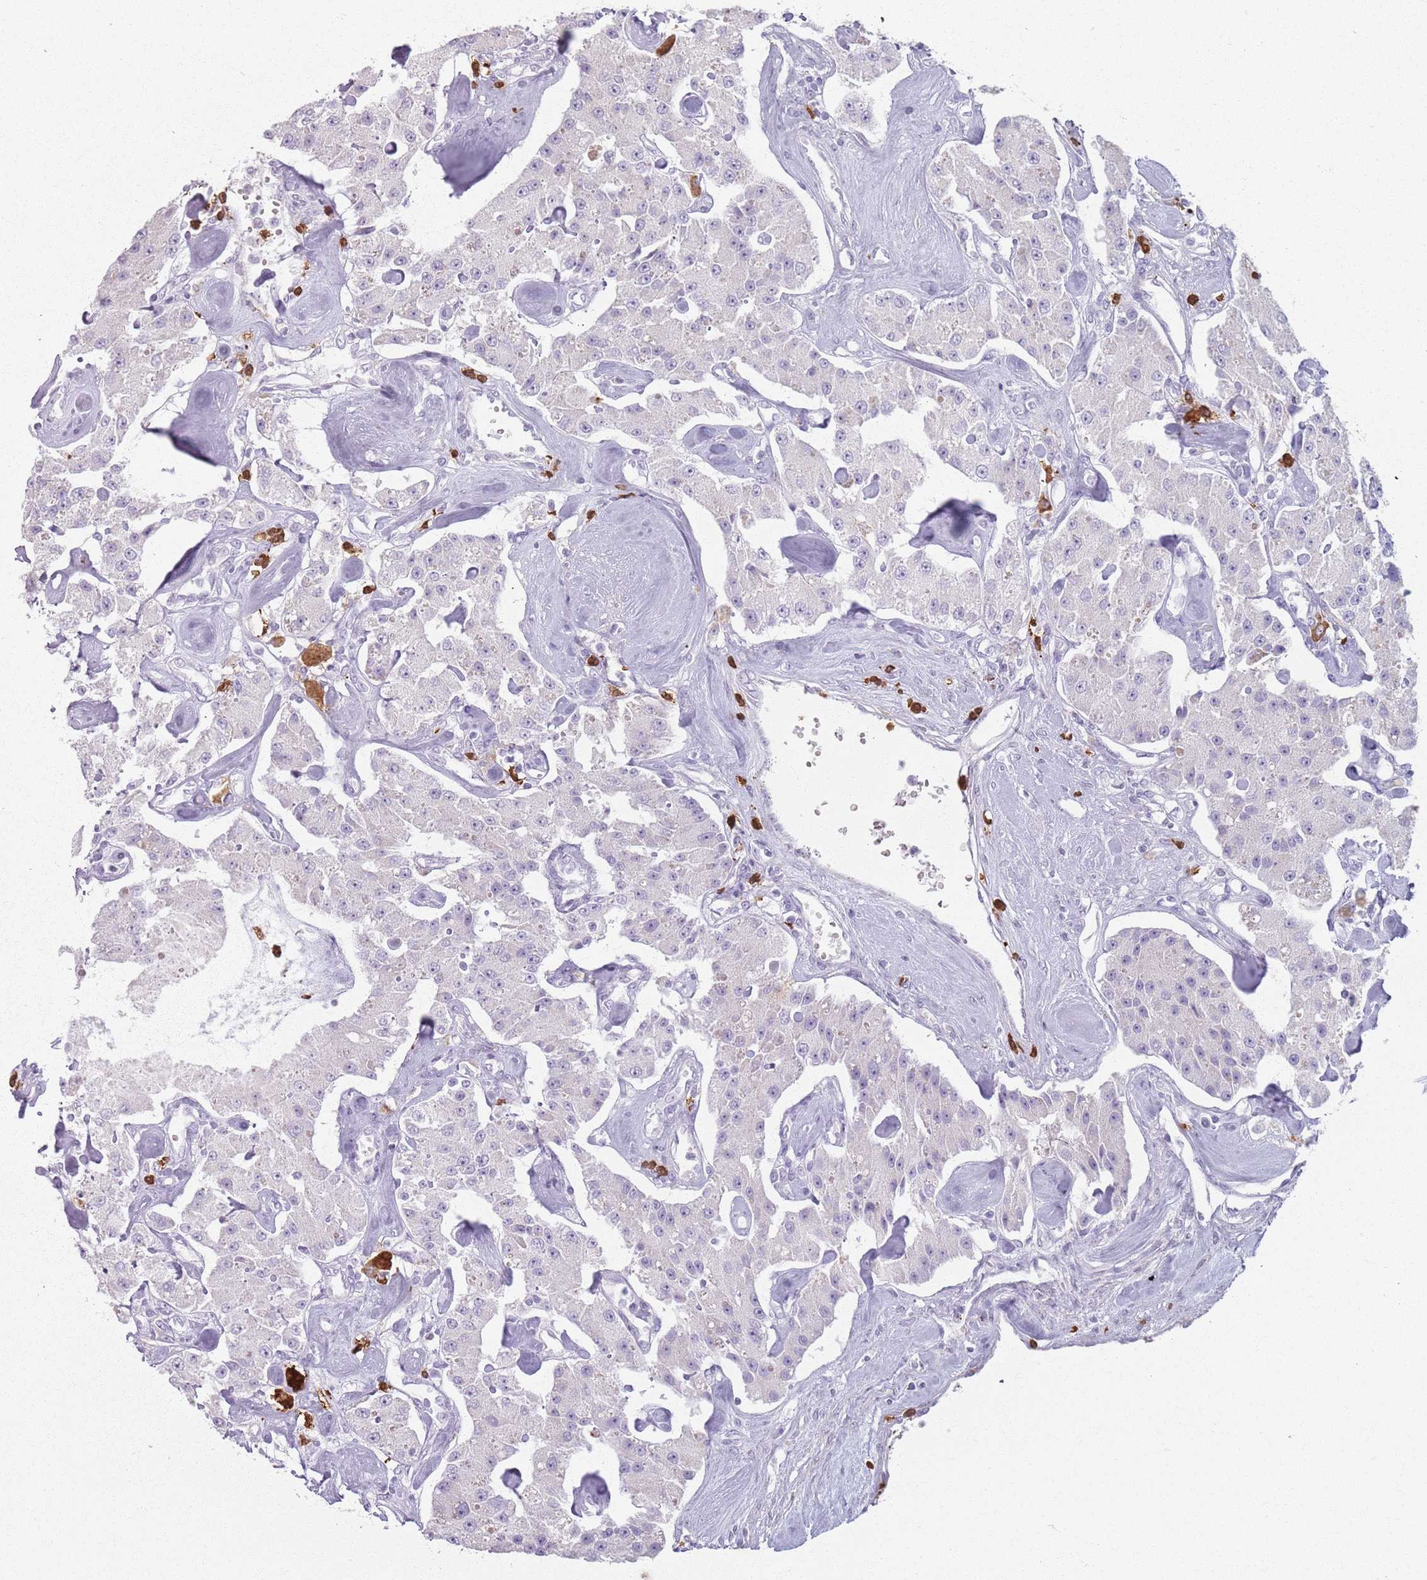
{"staining": {"intensity": "negative", "quantity": "none", "location": "none"}, "tissue": "carcinoid", "cell_type": "Tumor cells", "image_type": "cancer", "snomed": [{"axis": "morphology", "description": "Carcinoid, malignant, NOS"}, {"axis": "topography", "description": "Pancreas"}], "caption": "Tumor cells are negative for protein expression in human carcinoid.", "gene": "GDPGP1", "patient": {"sex": "male", "age": 41}}